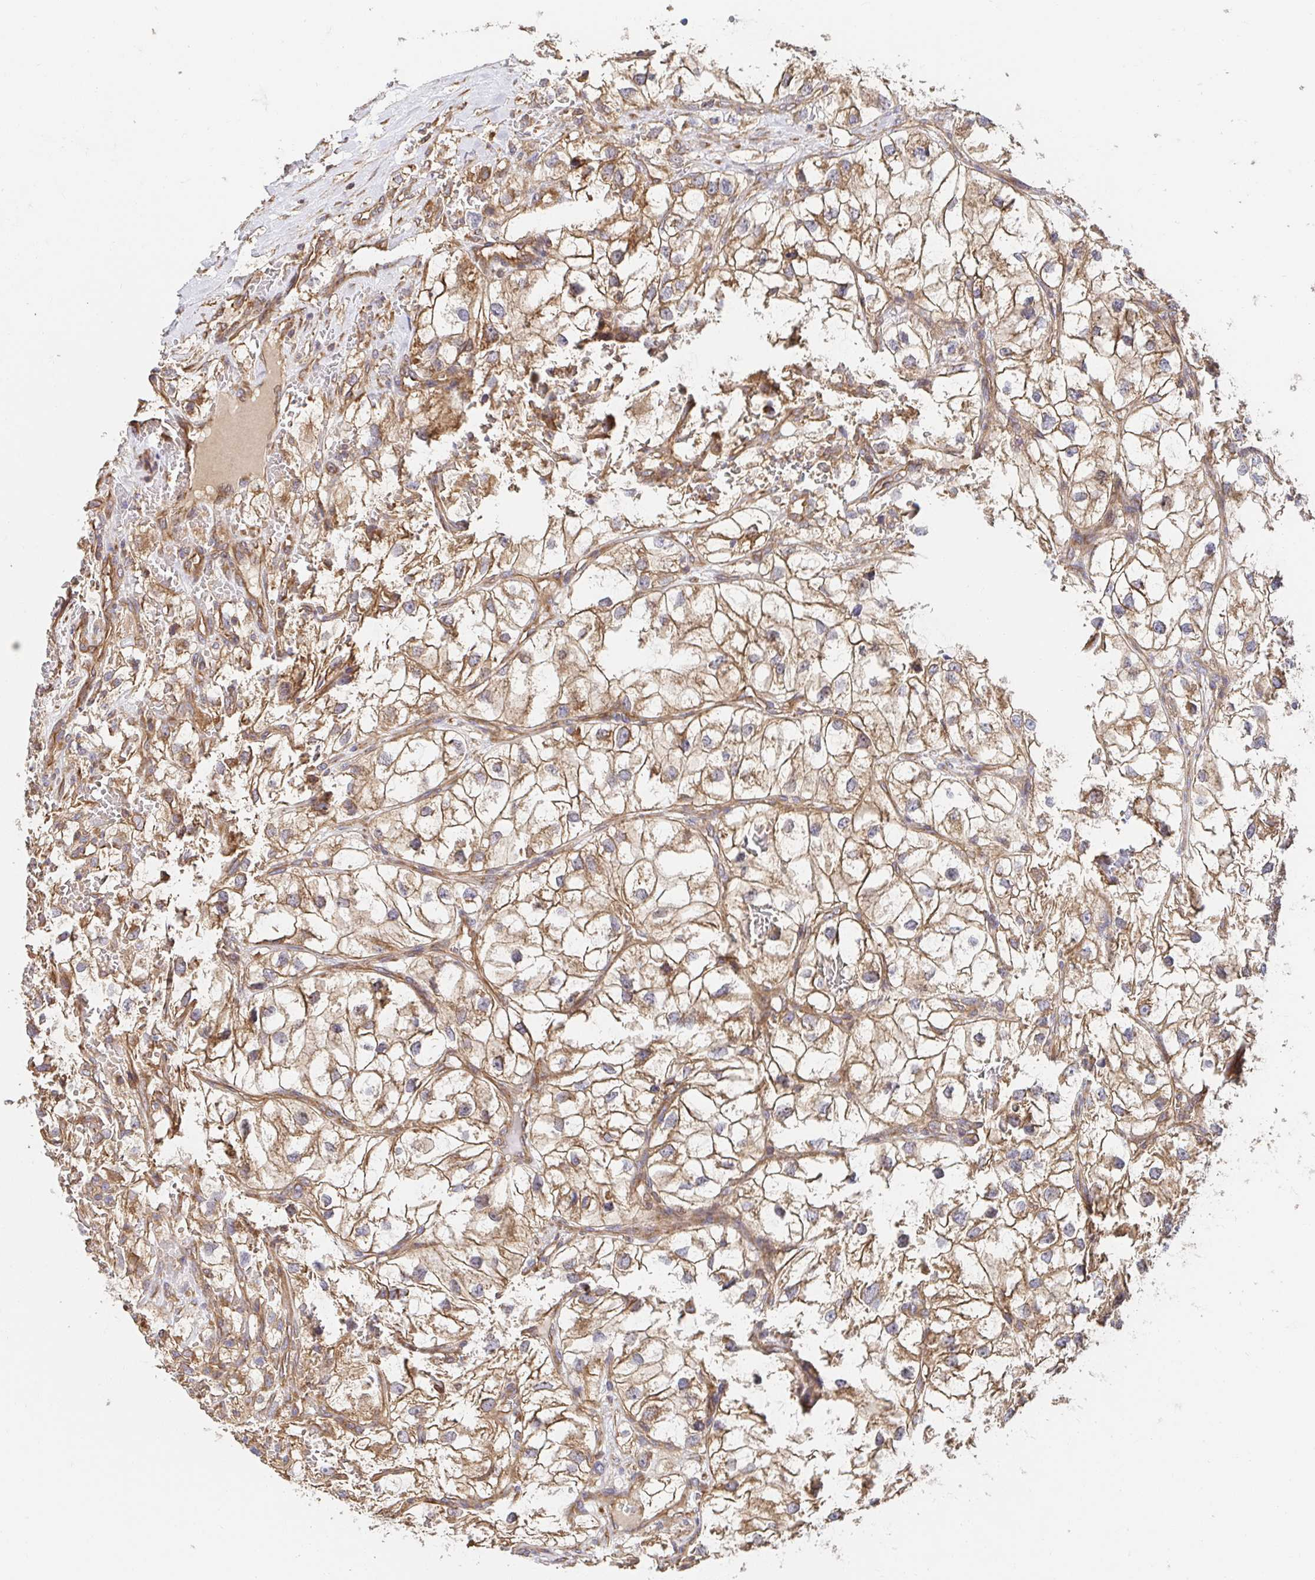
{"staining": {"intensity": "moderate", "quantity": ">75%", "location": "cytoplasmic/membranous"}, "tissue": "renal cancer", "cell_type": "Tumor cells", "image_type": "cancer", "snomed": [{"axis": "morphology", "description": "Adenocarcinoma, NOS"}, {"axis": "topography", "description": "Kidney"}], "caption": "Protein expression analysis of human renal cancer reveals moderate cytoplasmic/membranous staining in approximately >75% of tumor cells.", "gene": "APBB1", "patient": {"sex": "male", "age": 59}}